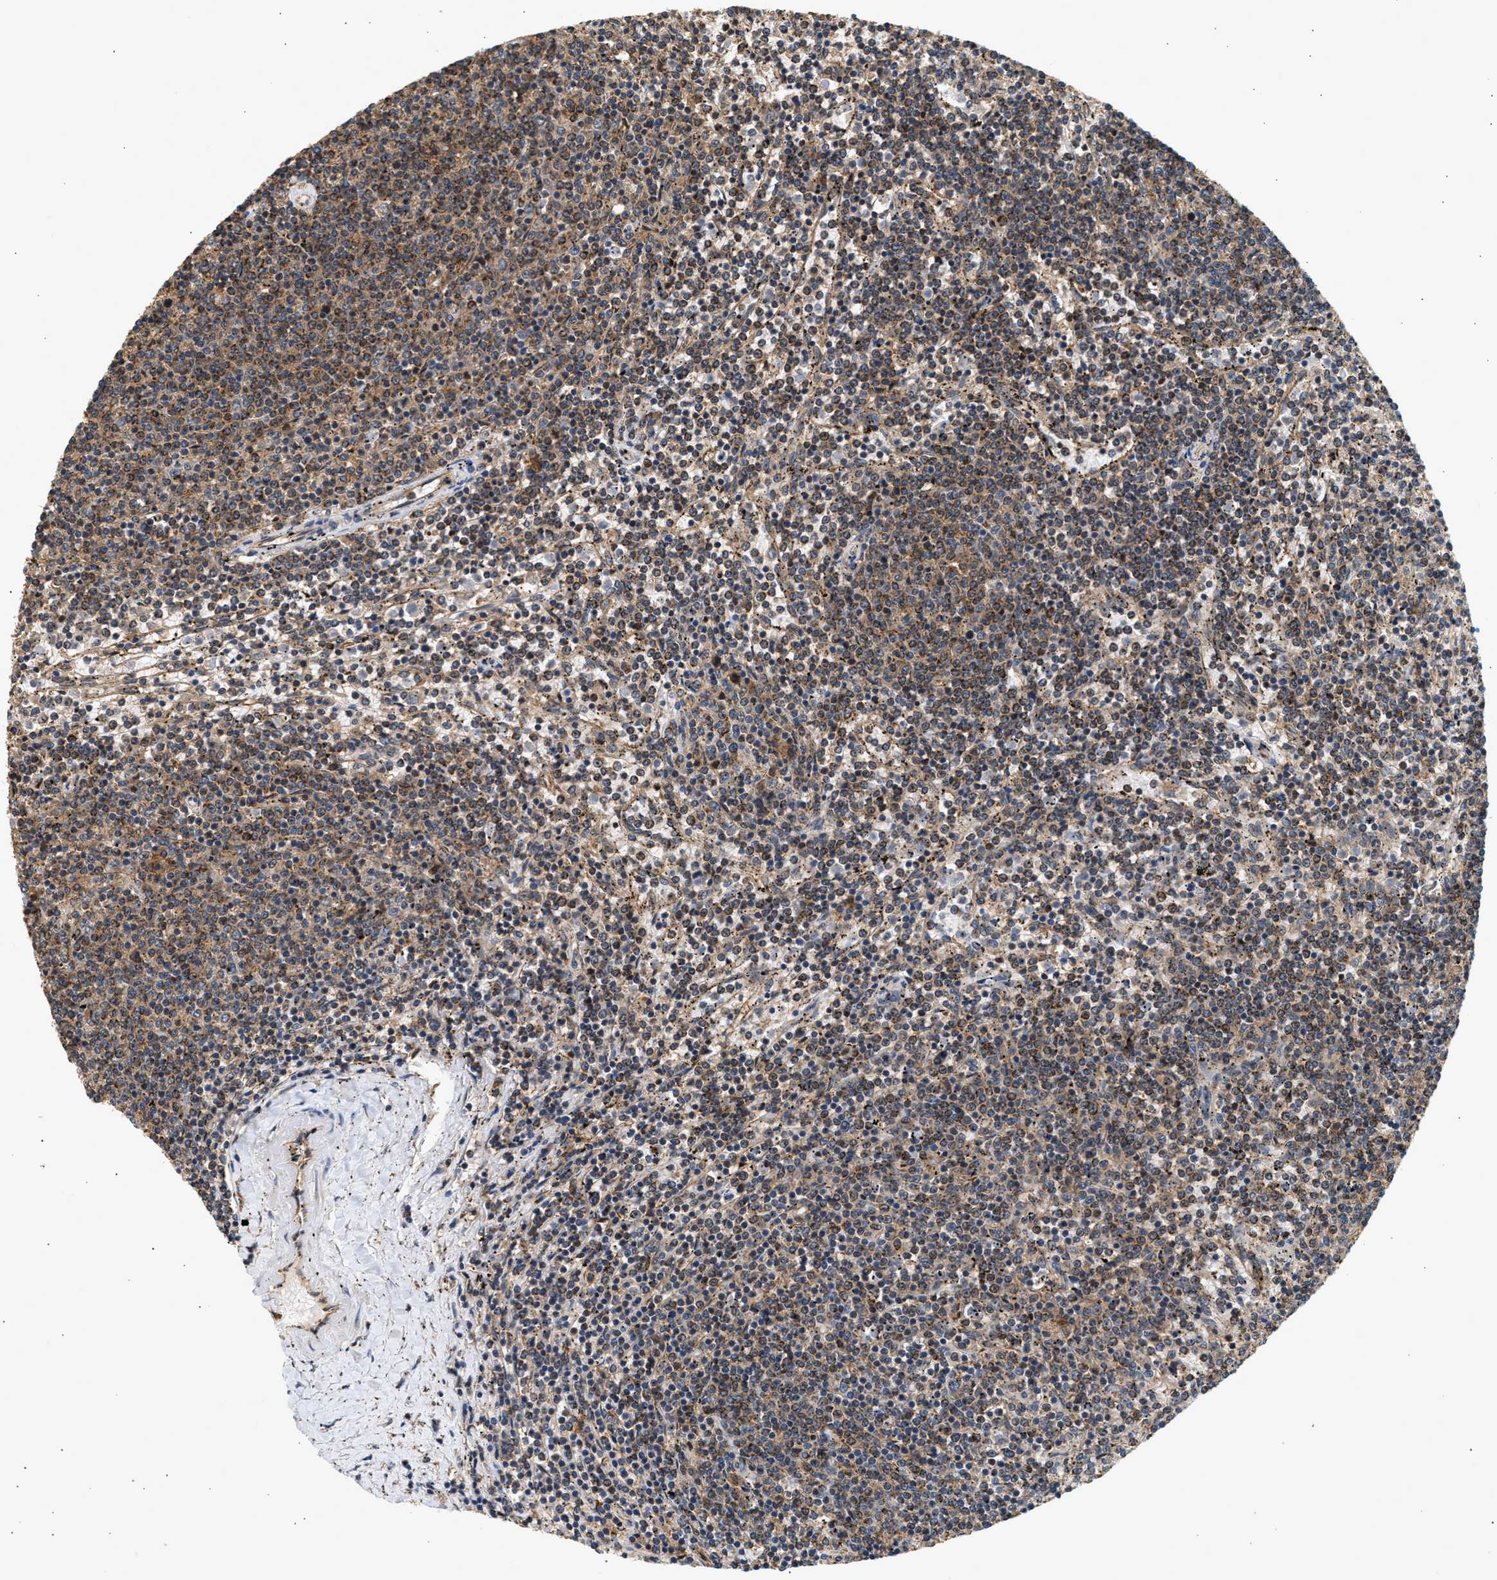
{"staining": {"intensity": "weak", "quantity": "25%-75%", "location": "cytoplasmic/membranous"}, "tissue": "lymphoma", "cell_type": "Tumor cells", "image_type": "cancer", "snomed": [{"axis": "morphology", "description": "Malignant lymphoma, non-Hodgkin's type, Low grade"}, {"axis": "topography", "description": "Spleen"}], "caption": "Tumor cells demonstrate low levels of weak cytoplasmic/membranous positivity in about 25%-75% of cells in malignant lymphoma, non-Hodgkin's type (low-grade). The staining was performed using DAB (3,3'-diaminobenzidine), with brown indicating positive protein expression. Nuclei are stained blue with hematoxylin.", "gene": "DUSP14", "patient": {"sex": "female", "age": 50}}